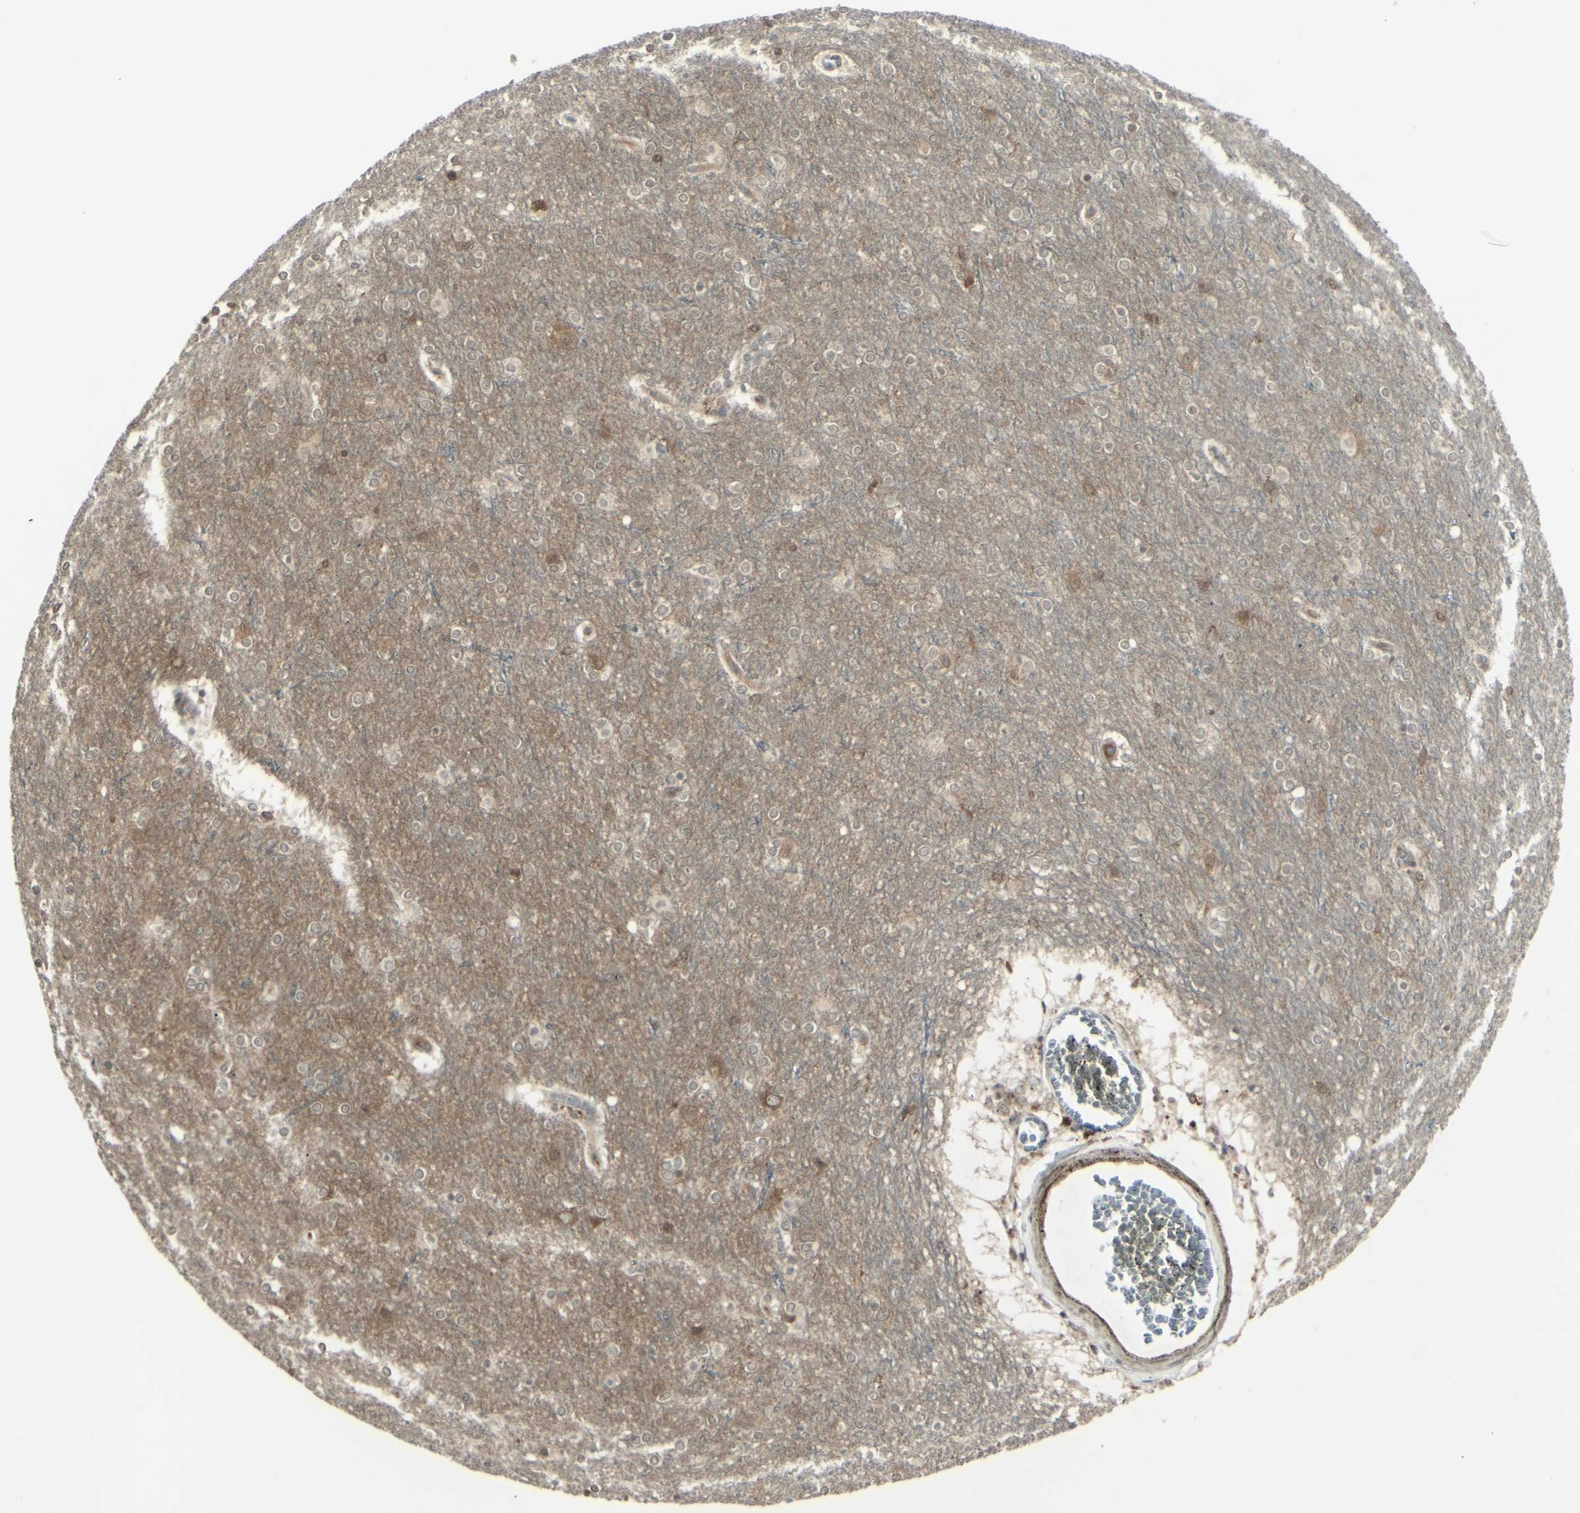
{"staining": {"intensity": "negative", "quantity": "none", "location": "none"}, "tissue": "cerebral cortex", "cell_type": "Endothelial cells", "image_type": "normal", "snomed": [{"axis": "morphology", "description": "Normal tissue, NOS"}, {"axis": "topography", "description": "Cerebral cortex"}], "caption": "Protein analysis of benign cerebral cortex displays no significant staining in endothelial cells.", "gene": "BLNK", "patient": {"sex": "female", "age": 54}}